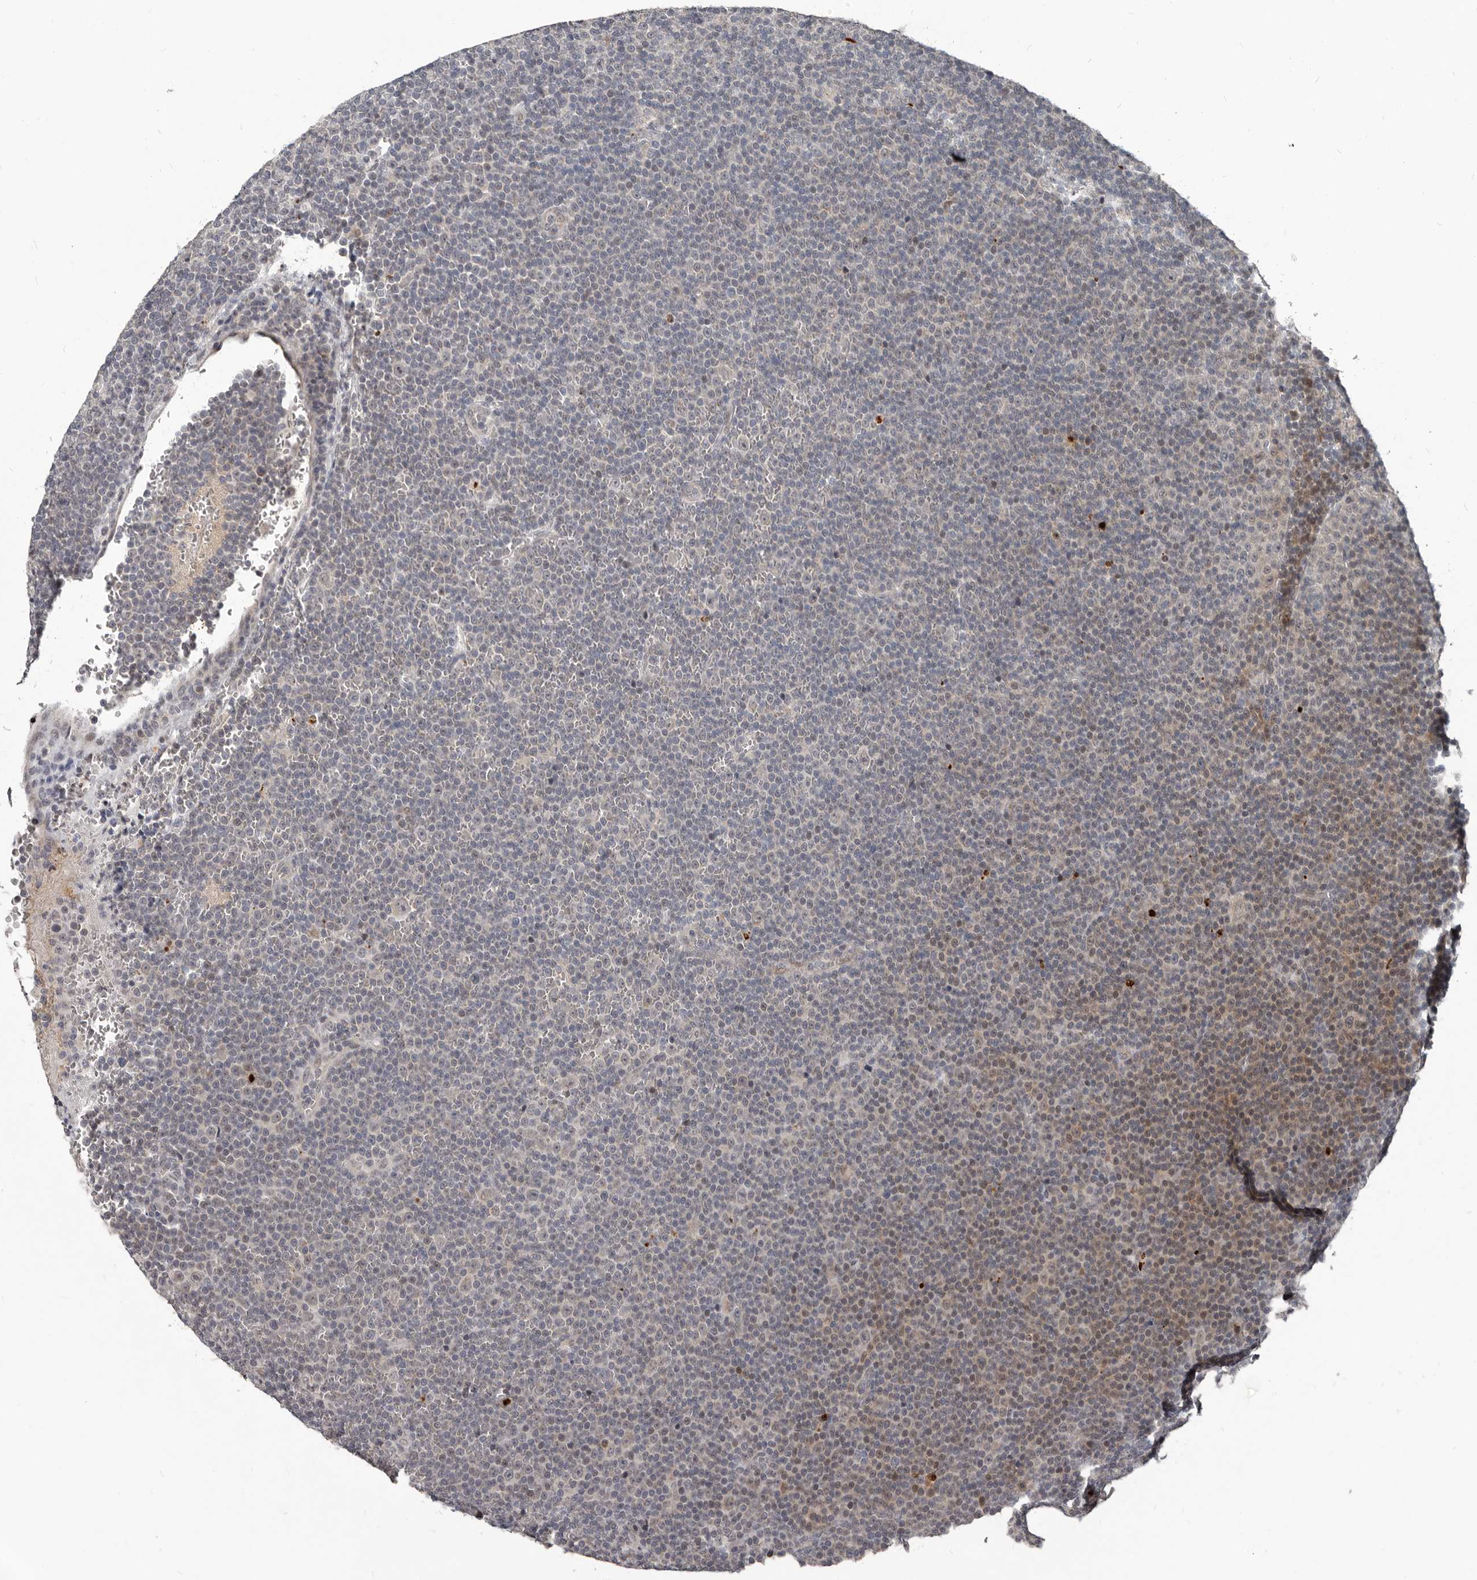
{"staining": {"intensity": "weak", "quantity": "<25%", "location": "cytoplasmic/membranous,nuclear"}, "tissue": "lymphoma", "cell_type": "Tumor cells", "image_type": "cancer", "snomed": [{"axis": "morphology", "description": "Malignant lymphoma, non-Hodgkin's type, Low grade"}, {"axis": "topography", "description": "Lymph node"}], "caption": "Tumor cells show no significant protein expression in malignant lymphoma, non-Hodgkin's type (low-grade).", "gene": "APOL6", "patient": {"sex": "female", "age": 67}}